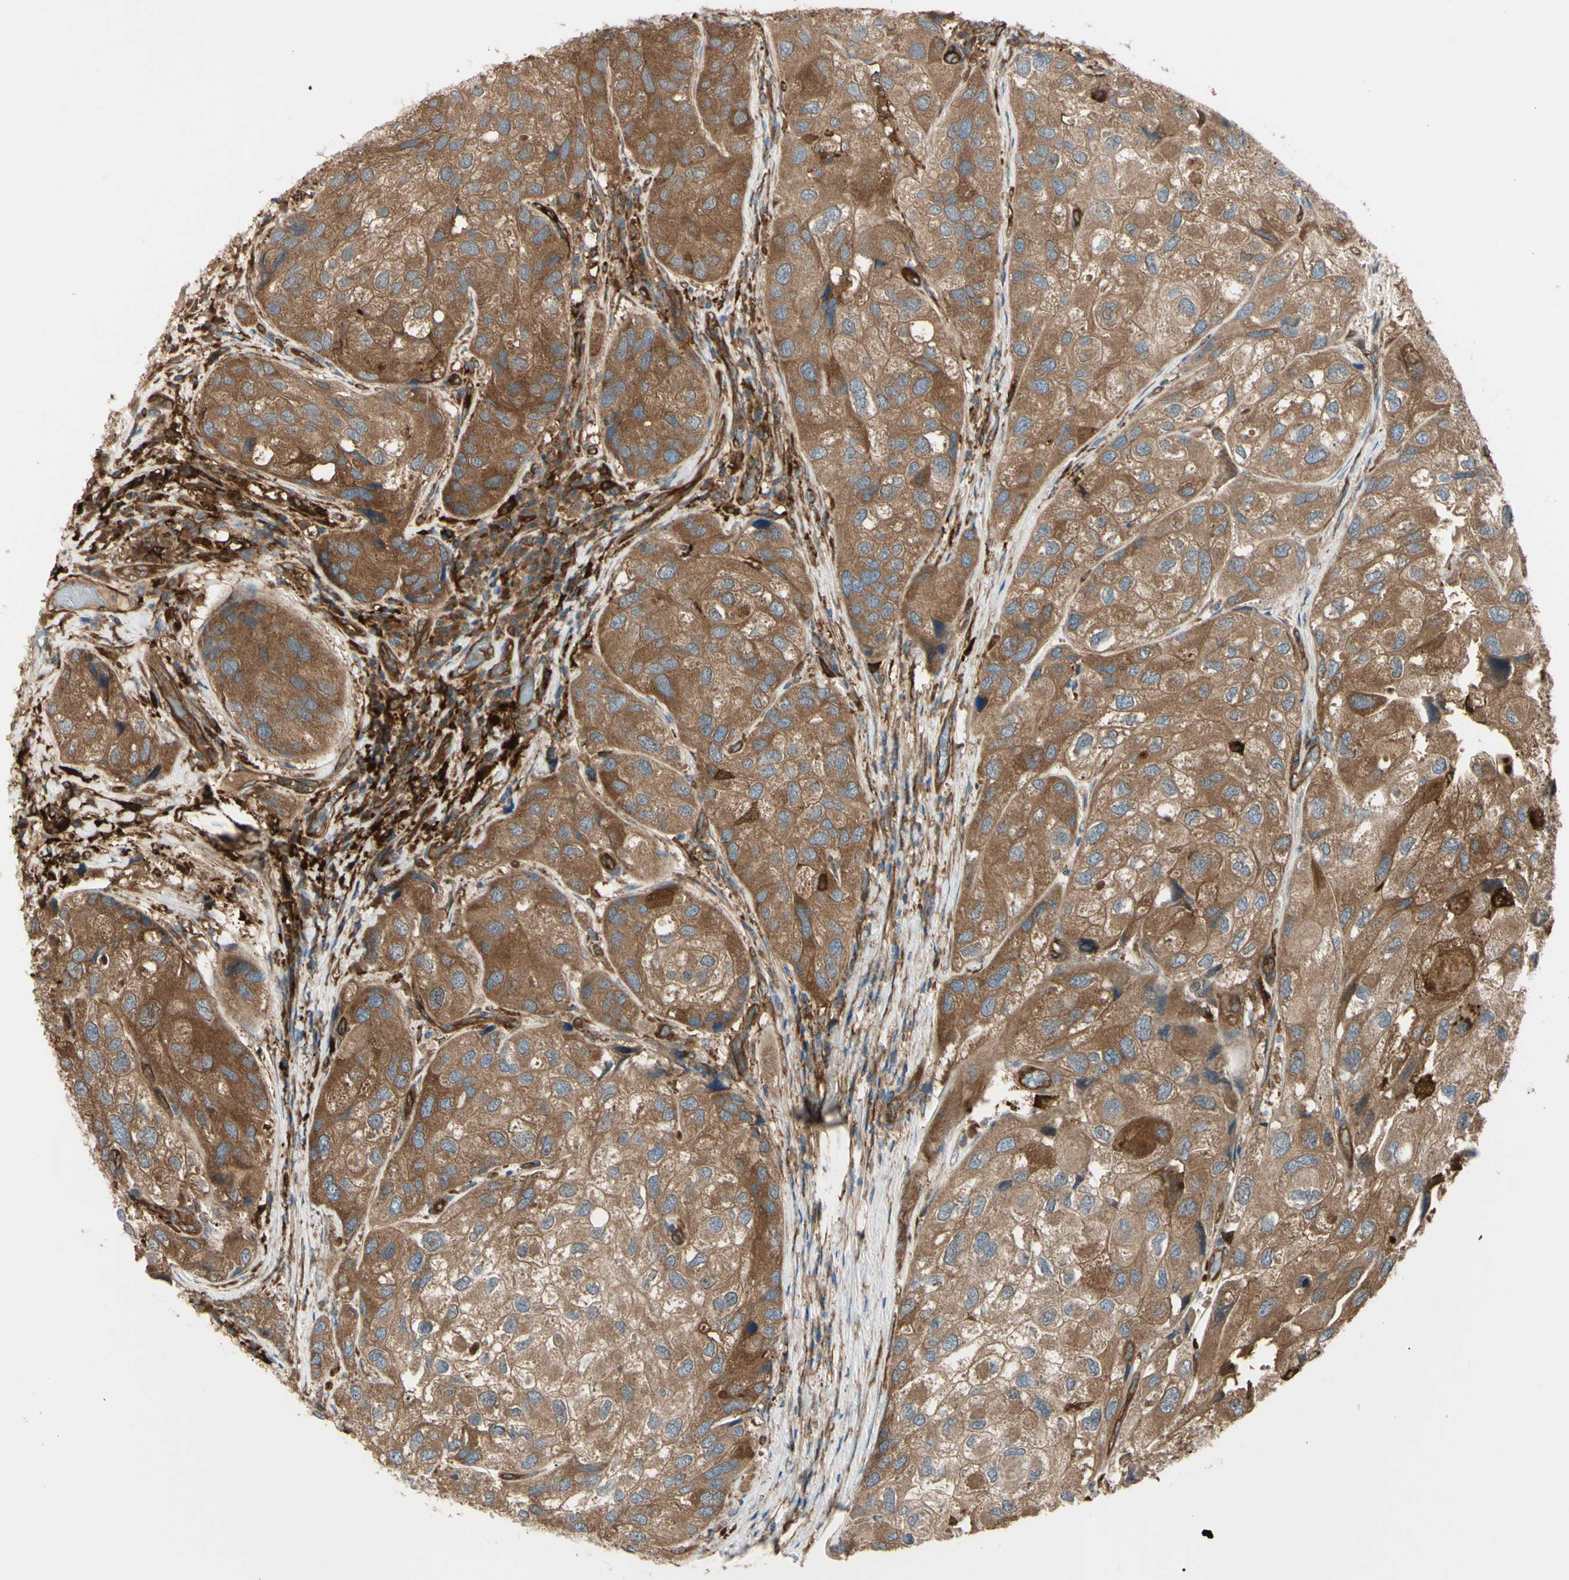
{"staining": {"intensity": "moderate", "quantity": ">75%", "location": "cytoplasmic/membranous"}, "tissue": "urothelial cancer", "cell_type": "Tumor cells", "image_type": "cancer", "snomed": [{"axis": "morphology", "description": "Urothelial carcinoma, High grade"}, {"axis": "topography", "description": "Urinary bladder"}], "caption": "DAB immunohistochemical staining of urothelial cancer exhibits moderate cytoplasmic/membranous protein expression in about >75% of tumor cells.", "gene": "PTPN12", "patient": {"sex": "female", "age": 64}}